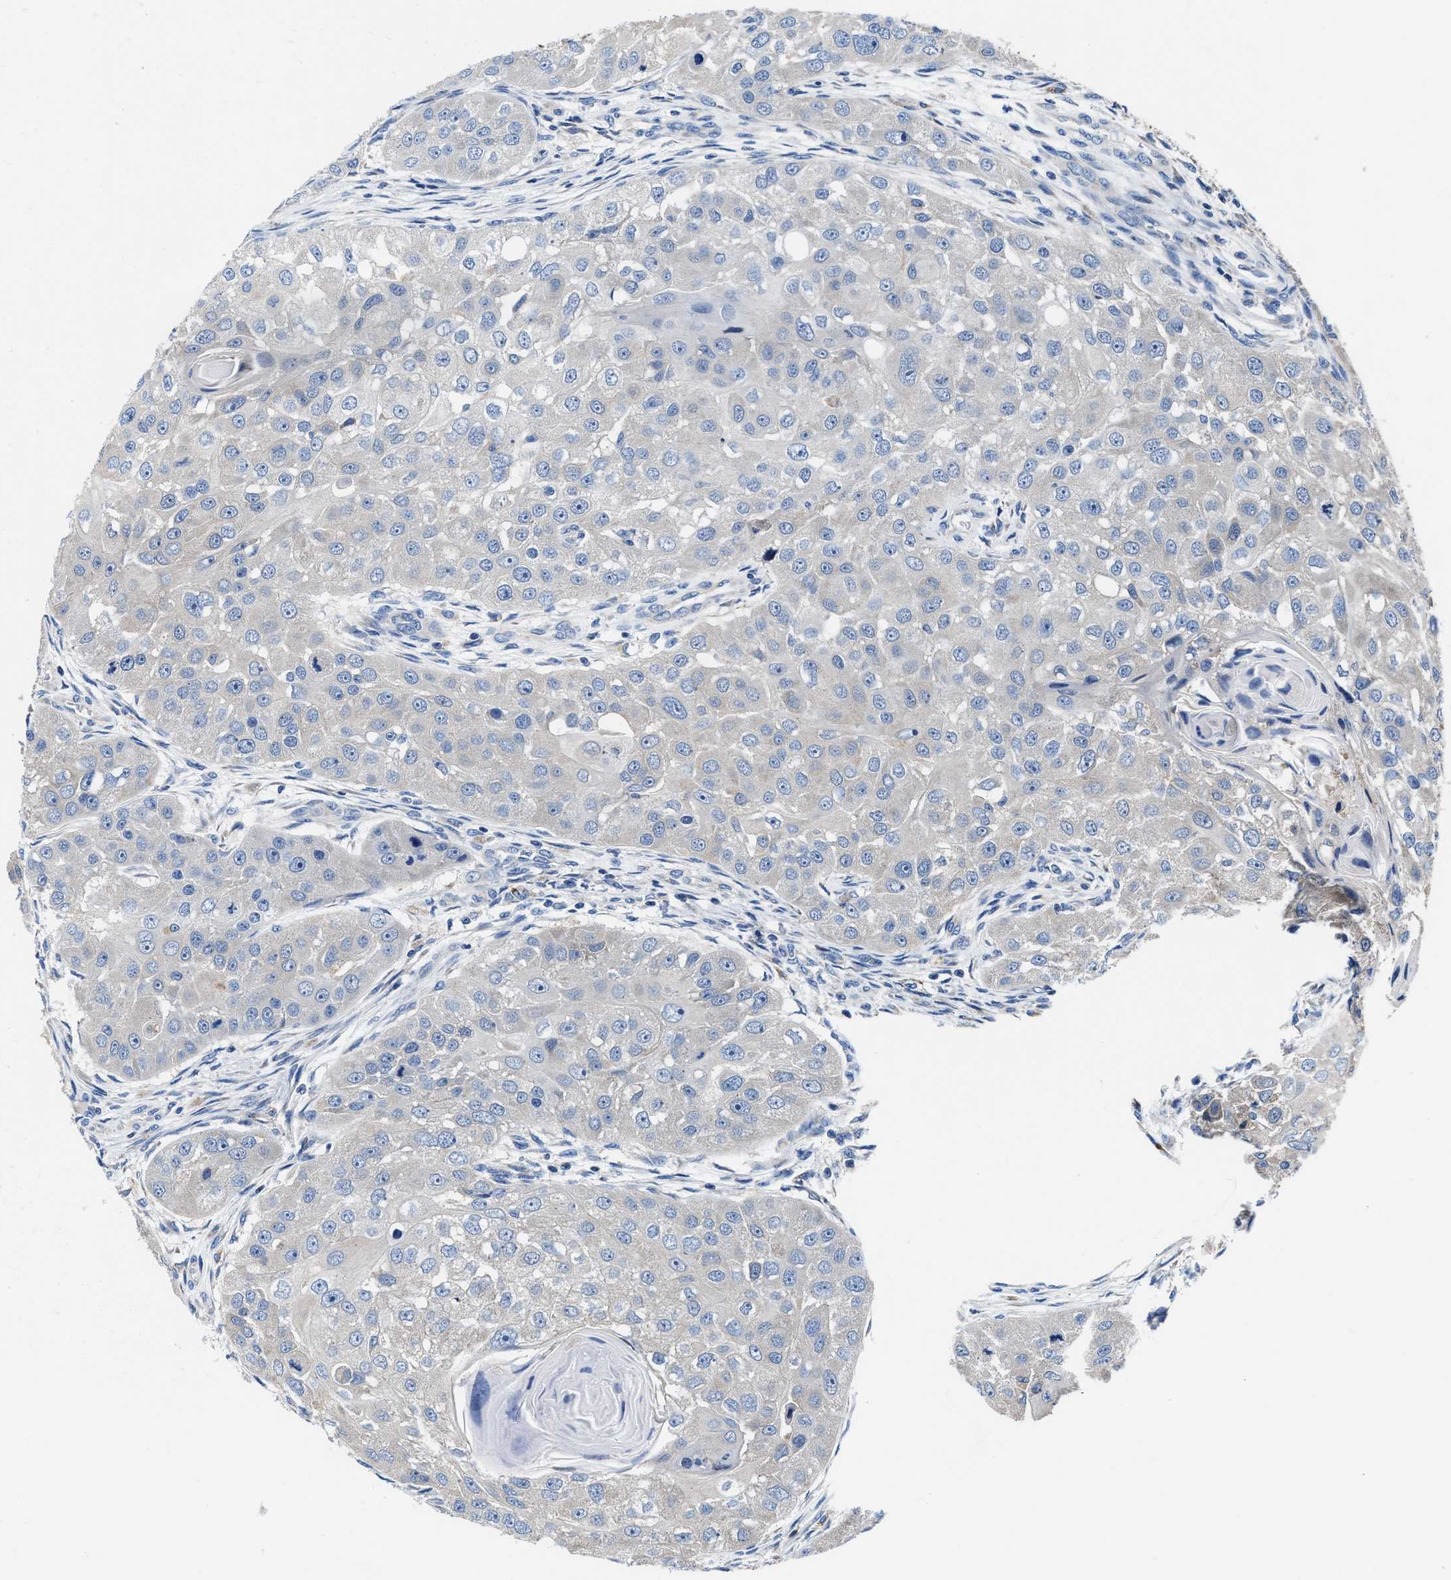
{"staining": {"intensity": "negative", "quantity": "none", "location": "none"}, "tissue": "head and neck cancer", "cell_type": "Tumor cells", "image_type": "cancer", "snomed": [{"axis": "morphology", "description": "Normal tissue, NOS"}, {"axis": "morphology", "description": "Squamous cell carcinoma, NOS"}, {"axis": "topography", "description": "Skeletal muscle"}, {"axis": "topography", "description": "Head-Neck"}], "caption": "Immunohistochemistry of human head and neck cancer reveals no staining in tumor cells.", "gene": "TMEM30A", "patient": {"sex": "male", "age": 51}}